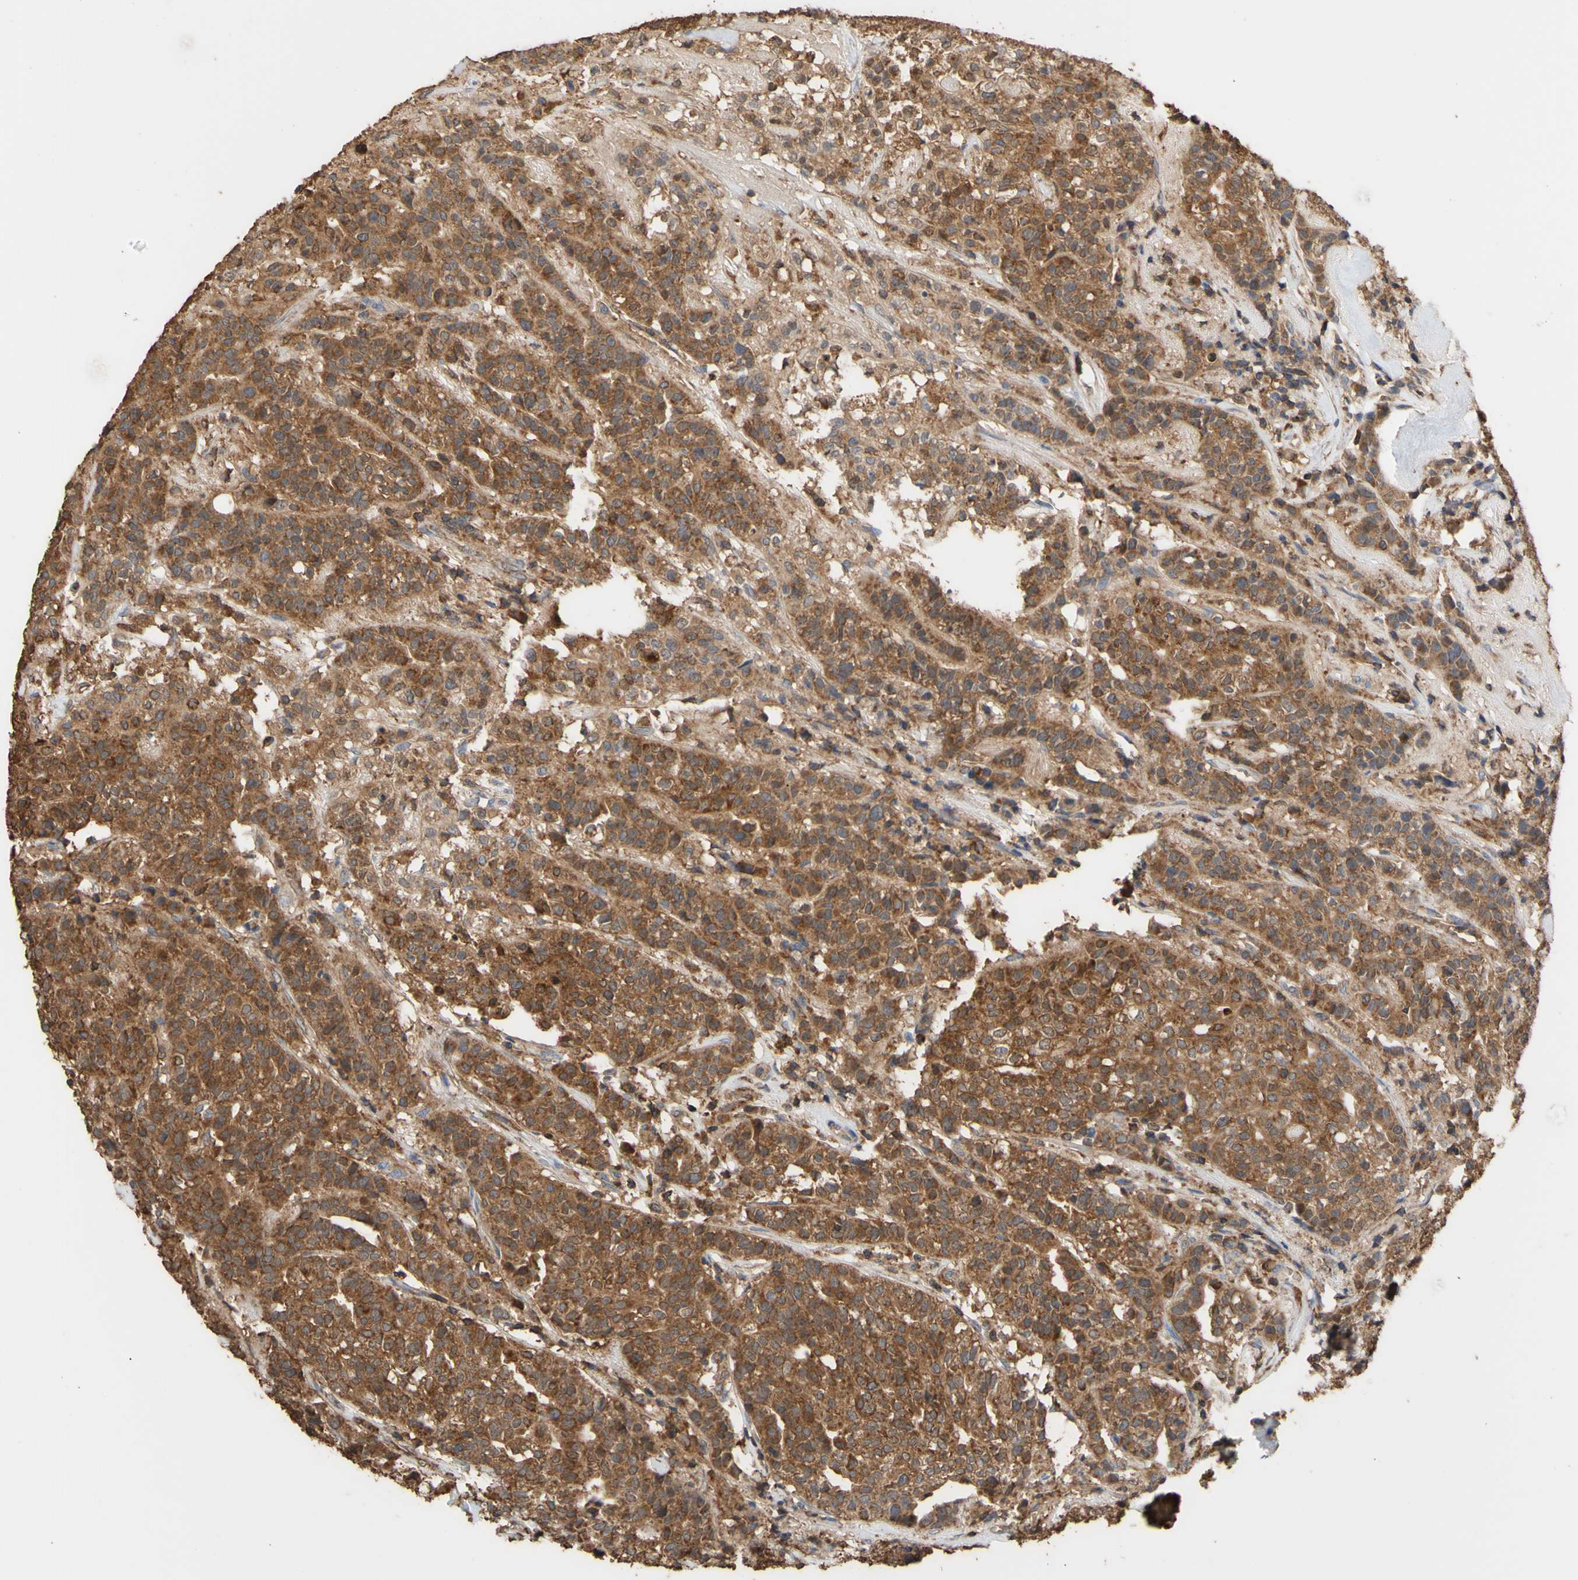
{"staining": {"intensity": "moderate", "quantity": ">75%", "location": "cytoplasmic/membranous"}, "tissue": "head and neck cancer", "cell_type": "Tumor cells", "image_type": "cancer", "snomed": [{"axis": "morphology", "description": "Adenocarcinoma, NOS"}, {"axis": "topography", "description": "Salivary gland"}, {"axis": "topography", "description": "Head-Neck"}], "caption": "A micrograph of human head and neck adenocarcinoma stained for a protein exhibits moderate cytoplasmic/membranous brown staining in tumor cells.", "gene": "ALDH9A1", "patient": {"sex": "female", "age": 65}}